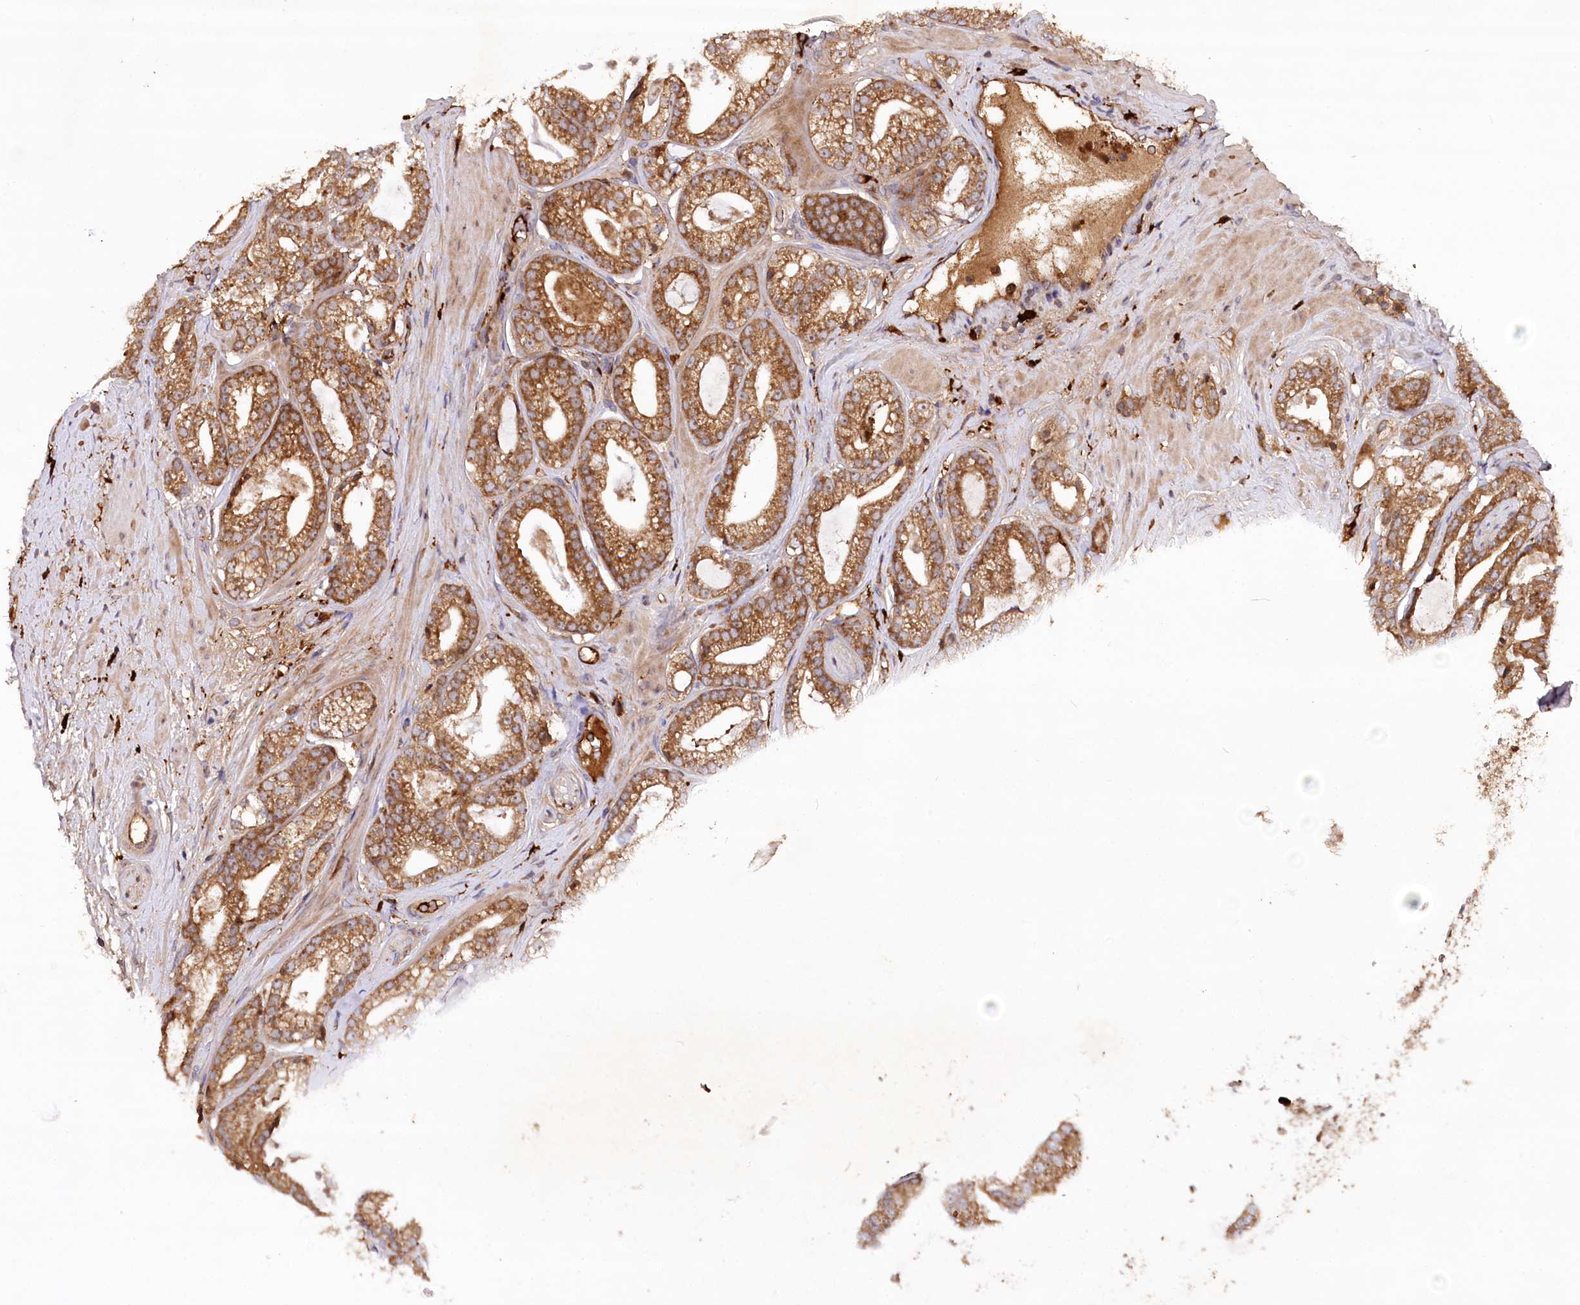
{"staining": {"intensity": "moderate", "quantity": ">75%", "location": "cytoplasmic/membranous"}, "tissue": "prostate cancer", "cell_type": "Tumor cells", "image_type": "cancer", "snomed": [{"axis": "morphology", "description": "Adenocarcinoma, High grade"}, {"axis": "topography", "description": "Prostate"}], "caption": "Immunohistochemical staining of human prostate cancer demonstrates moderate cytoplasmic/membranous protein expression in approximately >75% of tumor cells. The protein of interest is shown in brown color, while the nuclei are stained blue.", "gene": "PPP1R21", "patient": {"sex": "male", "age": 60}}